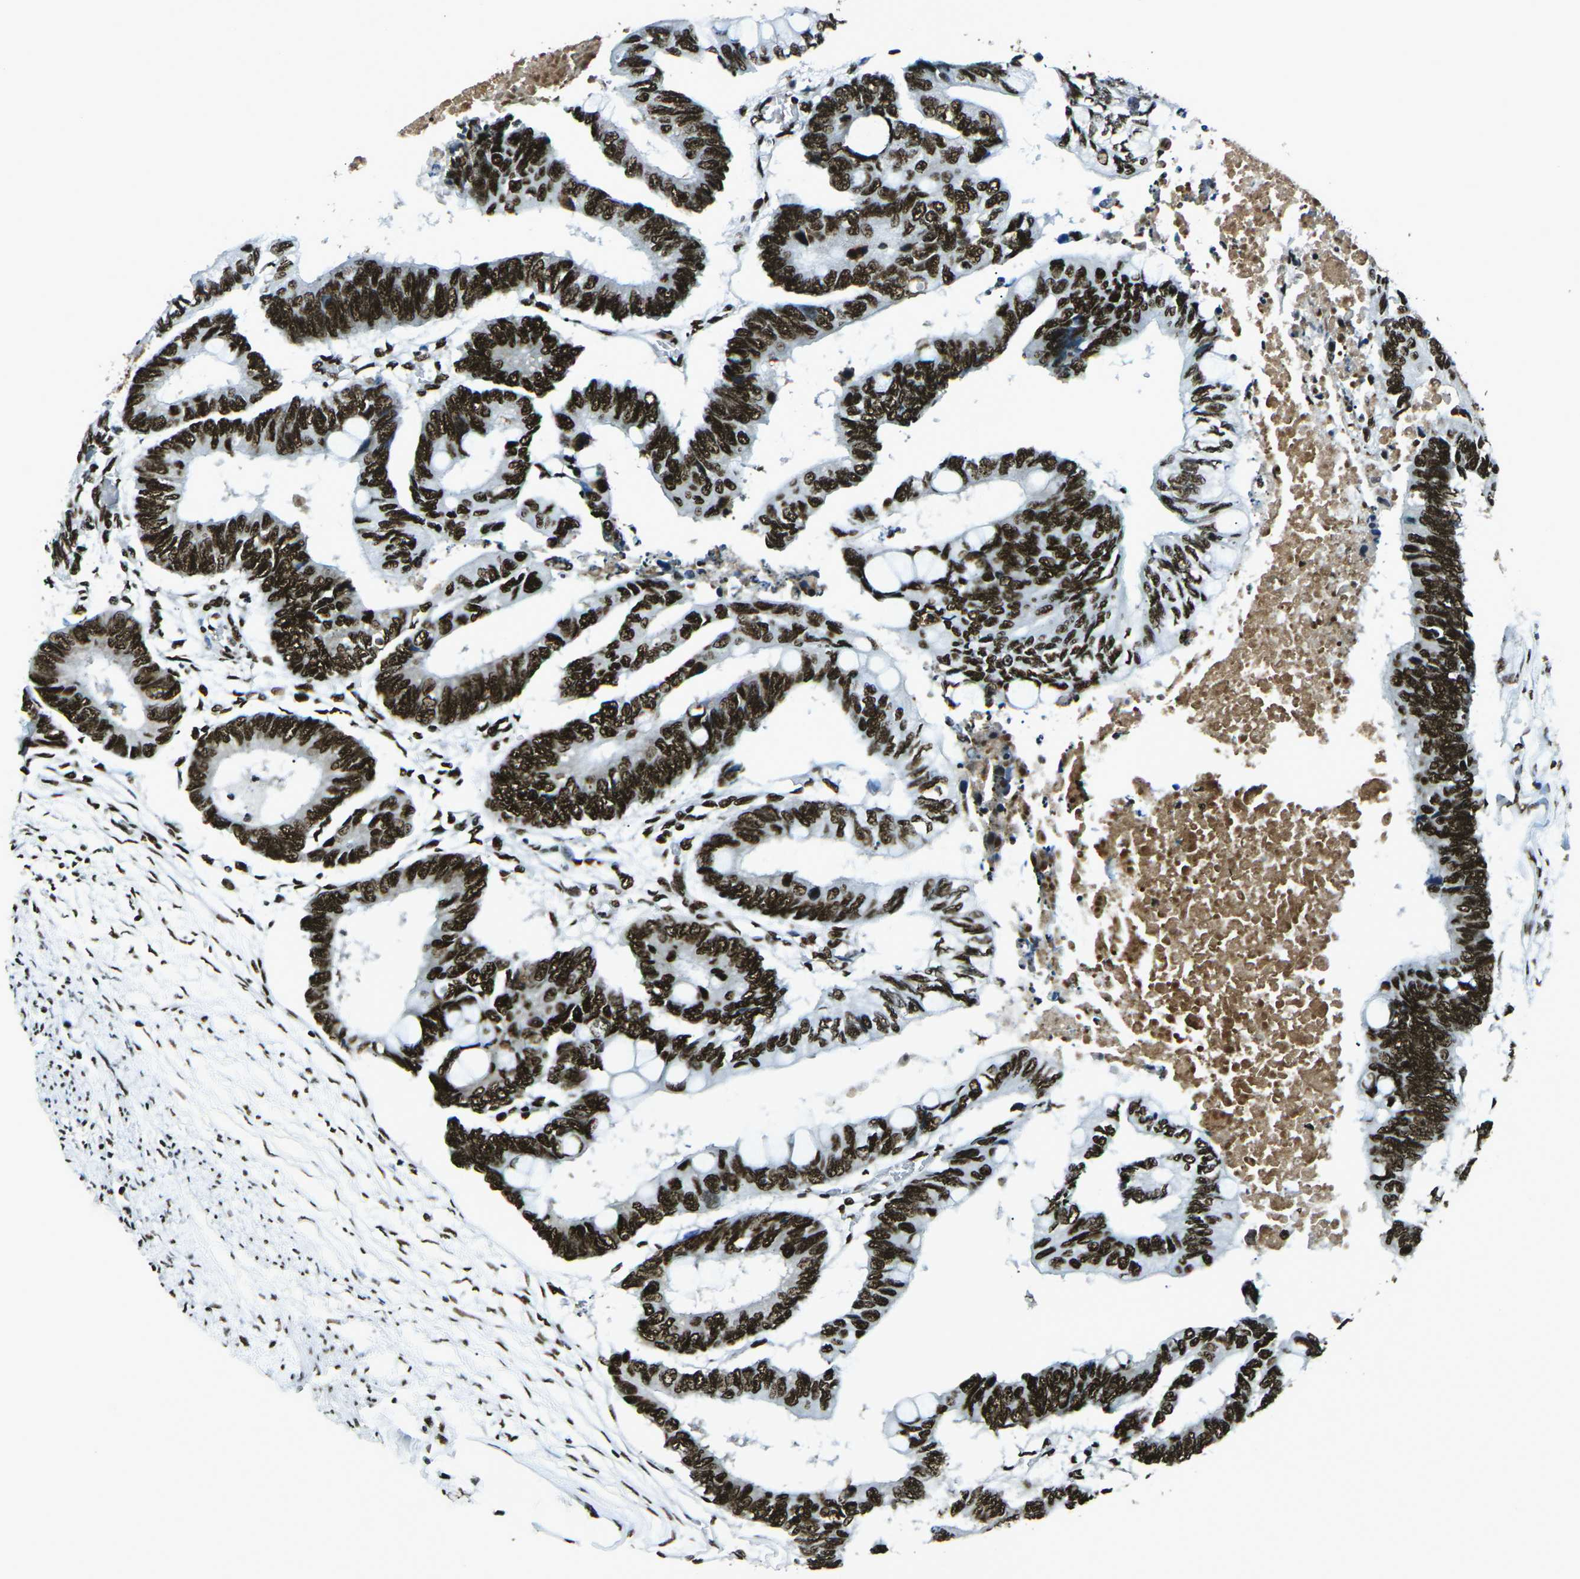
{"staining": {"intensity": "strong", "quantity": ">75%", "location": "nuclear"}, "tissue": "colorectal cancer", "cell_type": "Tumor cells", "image_type": "cancer", "snomed": [{"axis": "morphology", "description": "Normal tissue, NOS"}, {"axis": "morphology", "description": "Adenocarcinoma, NOS"}, {"axis": "topography", "description": "Rectum"}, {"axis": "topography", "description": "Peripheral nerve tissue"}], "caption": "Immunohistochemical staining of colorectal cancer (adenocarcinoma) demonstrates high levels of strong nuclear protein staining in approximately >75% of tumor cells.", "gene": "HNRNPL", "patient": {"sex": "male", "age": 92}}